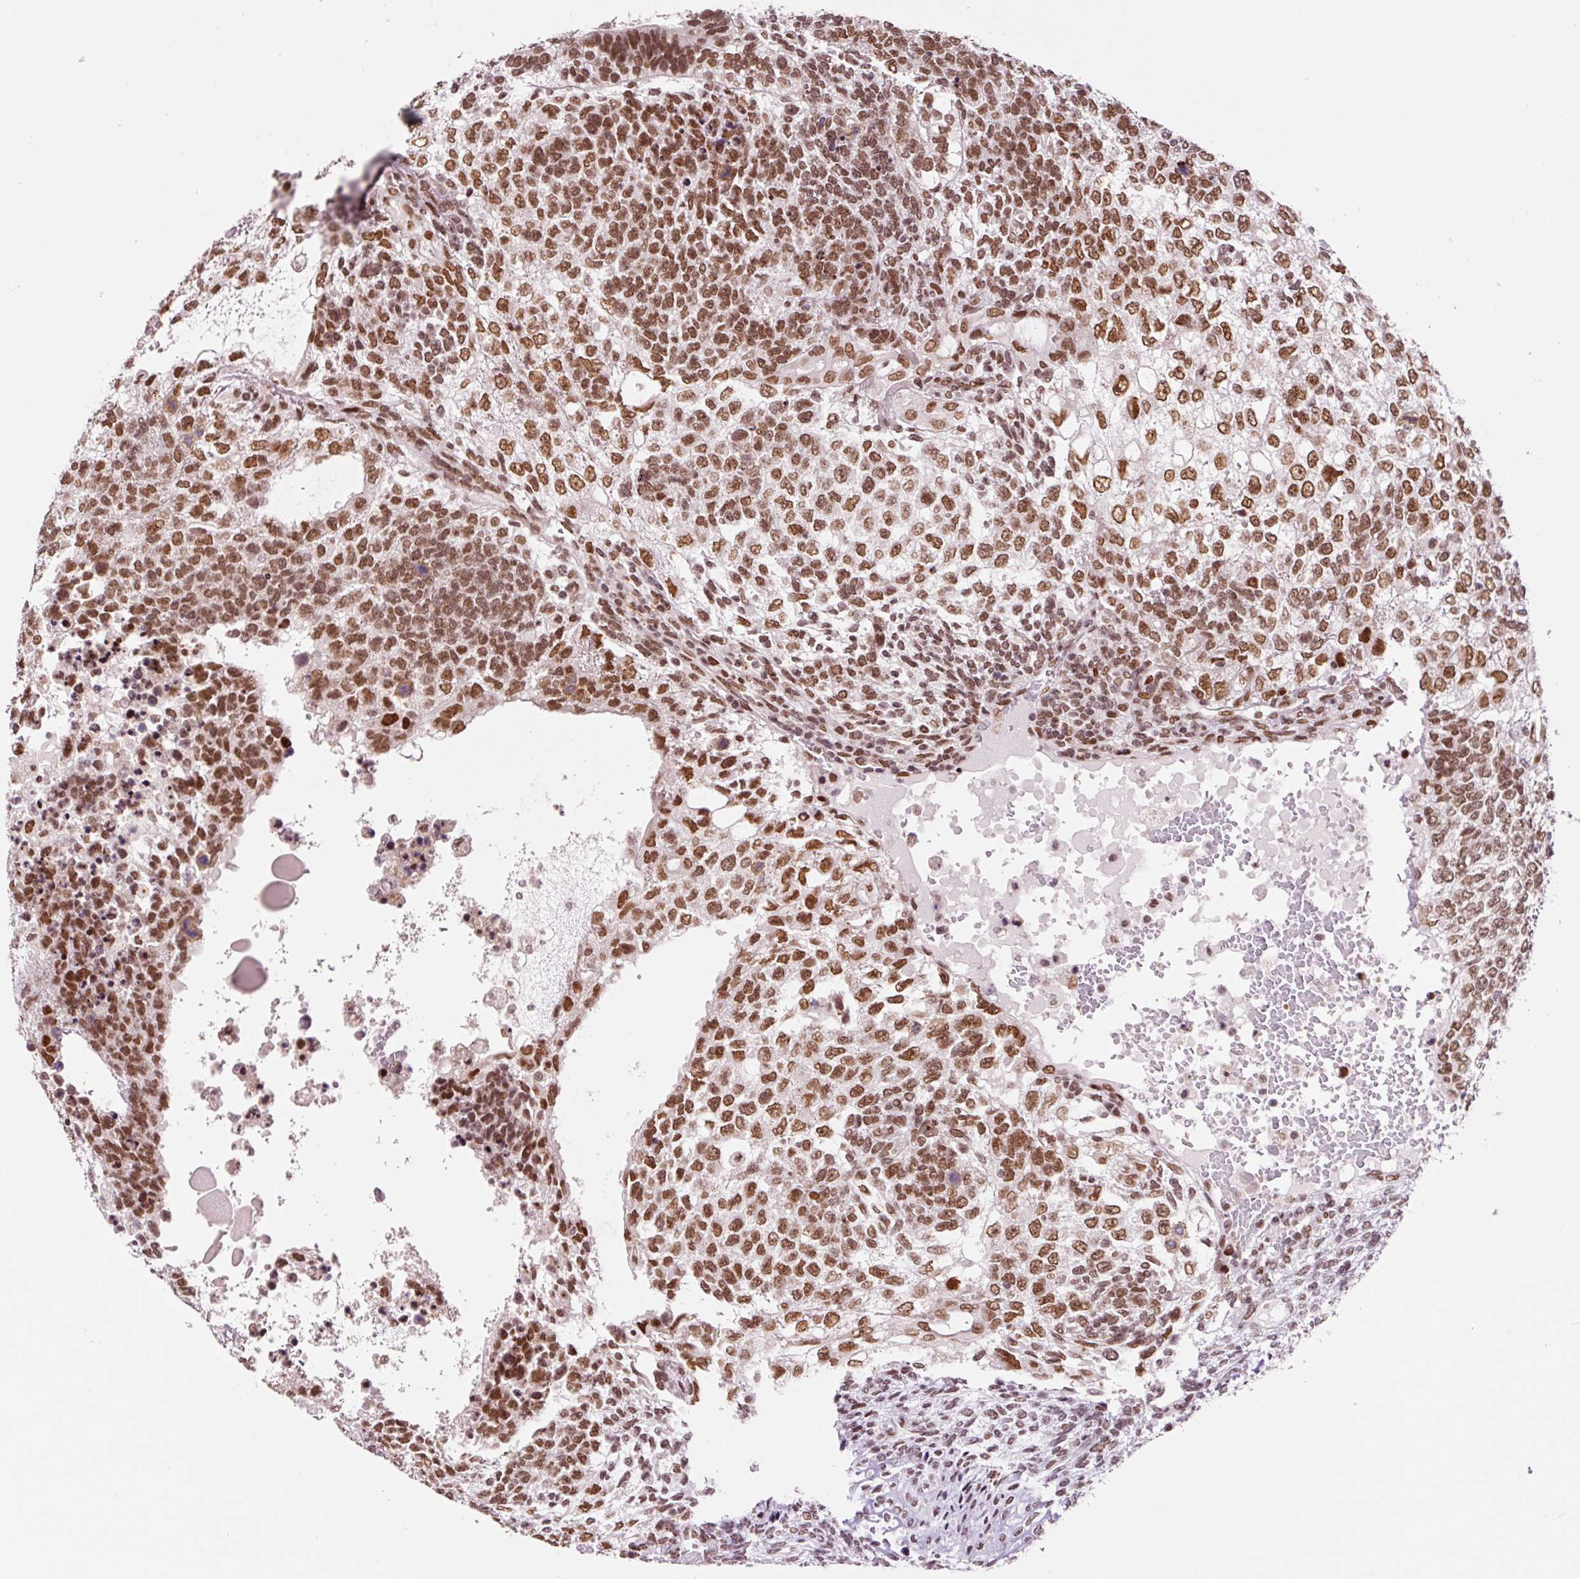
{"staining": {"intensity": "moderate", "quantity": ">75%", "location": "nuclear"}, "tissue": "testis cancer", "cell_type": "Tumor cells", "image_type": "cancer", "snomed": [{"axis": "morphology", "description": "Carcinoma, Embryonal, NOS"}, {"axis": "topography", "description": "Testis"}], "caption": "There is medium levels of moderate nuclear staining in tumor cells of testis cancer, as demonstrated by immunohistochemical staining (brown color).", "gene": "CCNL2", "patient": {"sex": "male", "age": 23}}